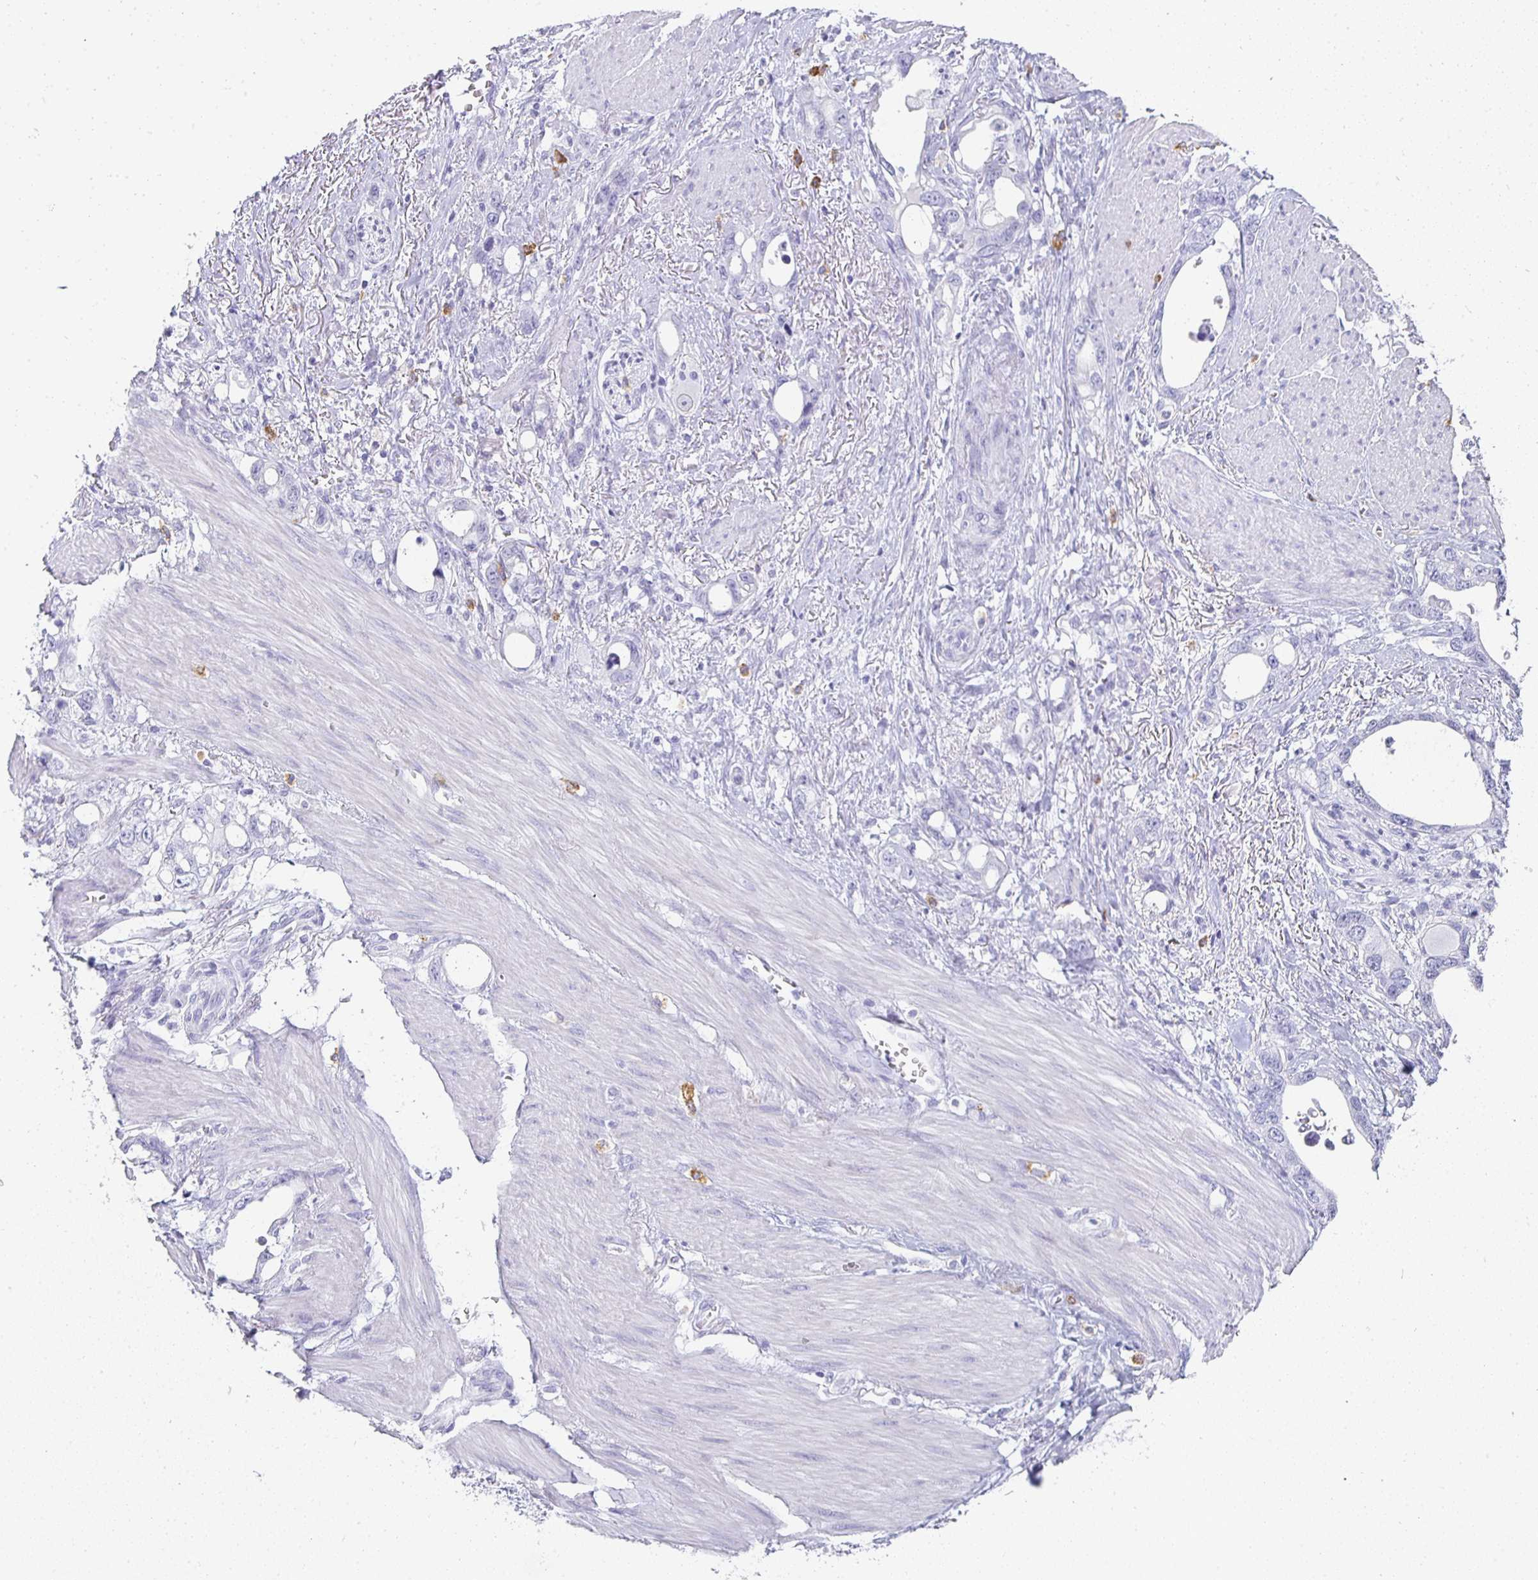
{"staining": {"intensity": "negative", "quantity": "none", "location": "none"}, "tissue": "stomach cancer", "cell_type": "Tumor cells", "image_type": "cancer", "snomed": [{"axis": "morphology", "description": "Adenocarcinoma, NOS"}, {"axis": "topography", "description": "Stomach, upper"}], "caption": "The image displays no staining of tumor cells in stomach cancer.", "gene": "TPSD1", "patient": {"sex": "male", "age": 74}}